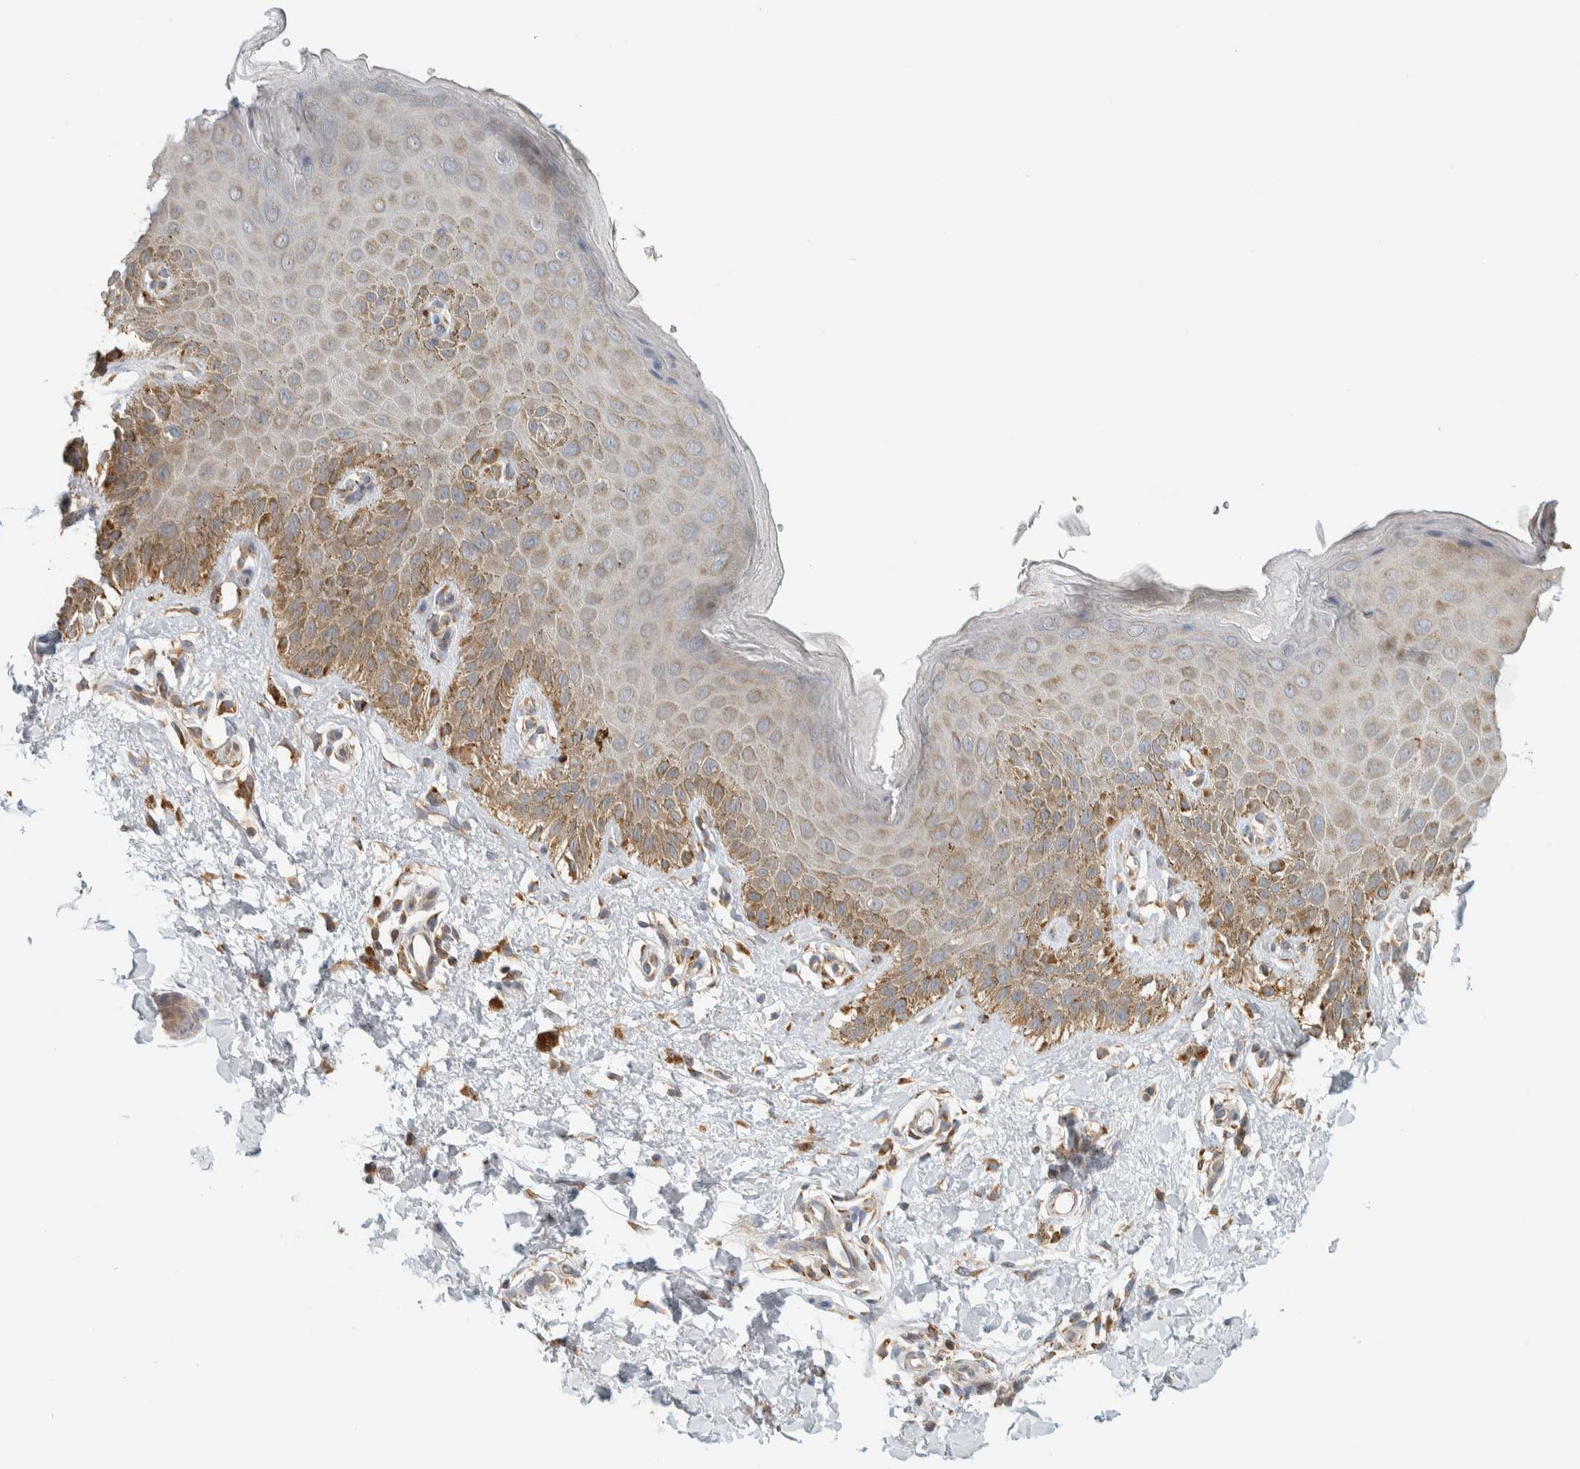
{"staining": {"intensity": "weak", "quantity": "<25%", "location": "cytoplasmic/membranous"}, "tissue": "skin", "cell_type": "Epidermal cells", "image_type": "normal", "snomed": [{"axis": "morphology", "description": "Normal tissue, NOS"}, {"axis": "topography", "description": "Anal"}], "caption": "Photomicrograph shows no protein positivity in epidermal cells of normal skin. Nuclei are stained in blue.", "gene": "CCDC57", "patient": {"sex": "male", "age": 44}}